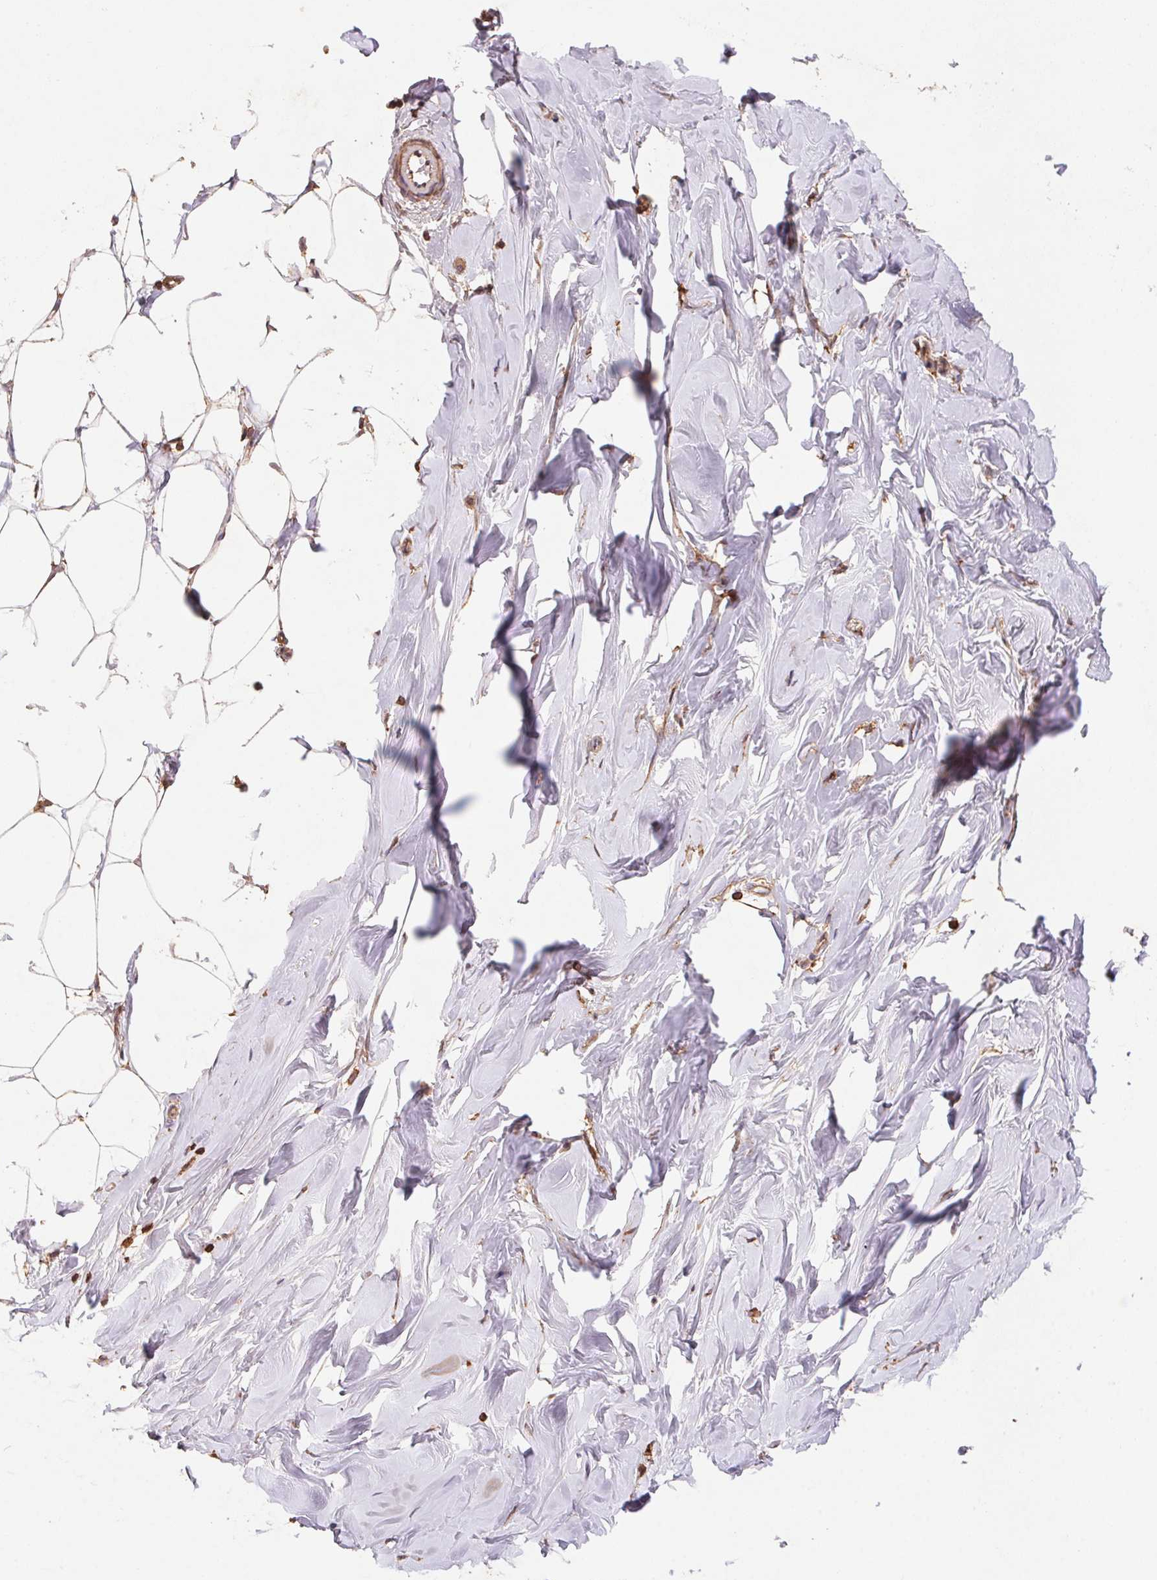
{"staining": {"intensity": "moderate", "quantity": "25%-75%", "location": "cytoplasmic/membranous"}, "tissue": "breast", "cell_type": "Adipocytes", "image_type": "normal", "snomed": [{"axis": "morphology", "description": "Normal tissue, NOS"}, {"axis": "topography", "description": "Breast"}], "caption": "Human breast stained for a protein (brown) reveals moderate cytoplasmic/membranous positive staining in approximately 25%-75% of adipocytes.", "gene": "ATG10", "patient": {"sex": "female", "age": 27}}